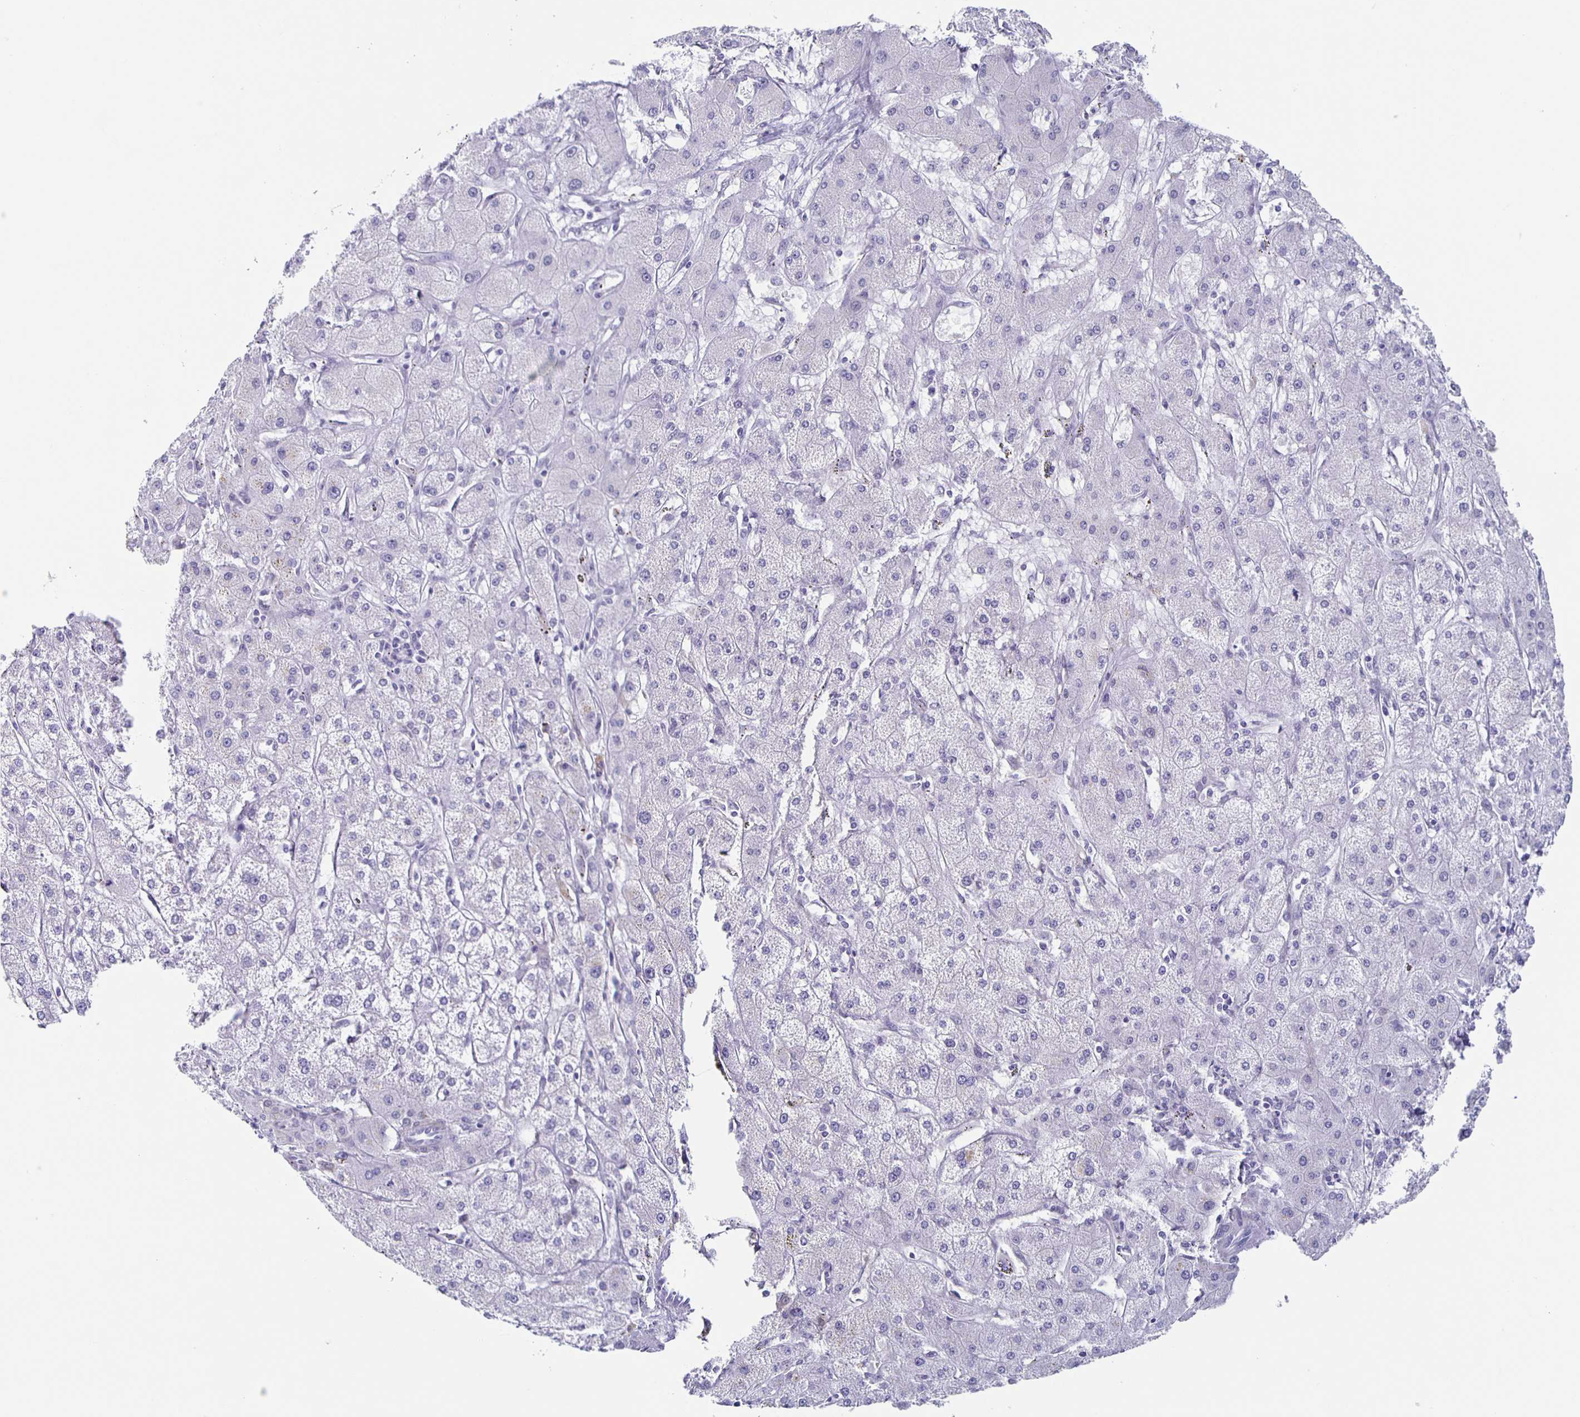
{"staining": {"intensity": "negative", "quantity": "none", "location": "none"}, "tissue": "liver cancer", "cell_type": "Tumor cells", "image_type": "cancer", "snomed": [{"axis": "morphology", "description": "Cholangiocarcinoma"}, {"axis": "topography", "description": "Liver"}], "caption": "Liver cancer was stained to show a protein in brown. There is no significant staining in tumor cells.", "gene": "TPPP", "patient": {"sex": "female", "age": 60}}